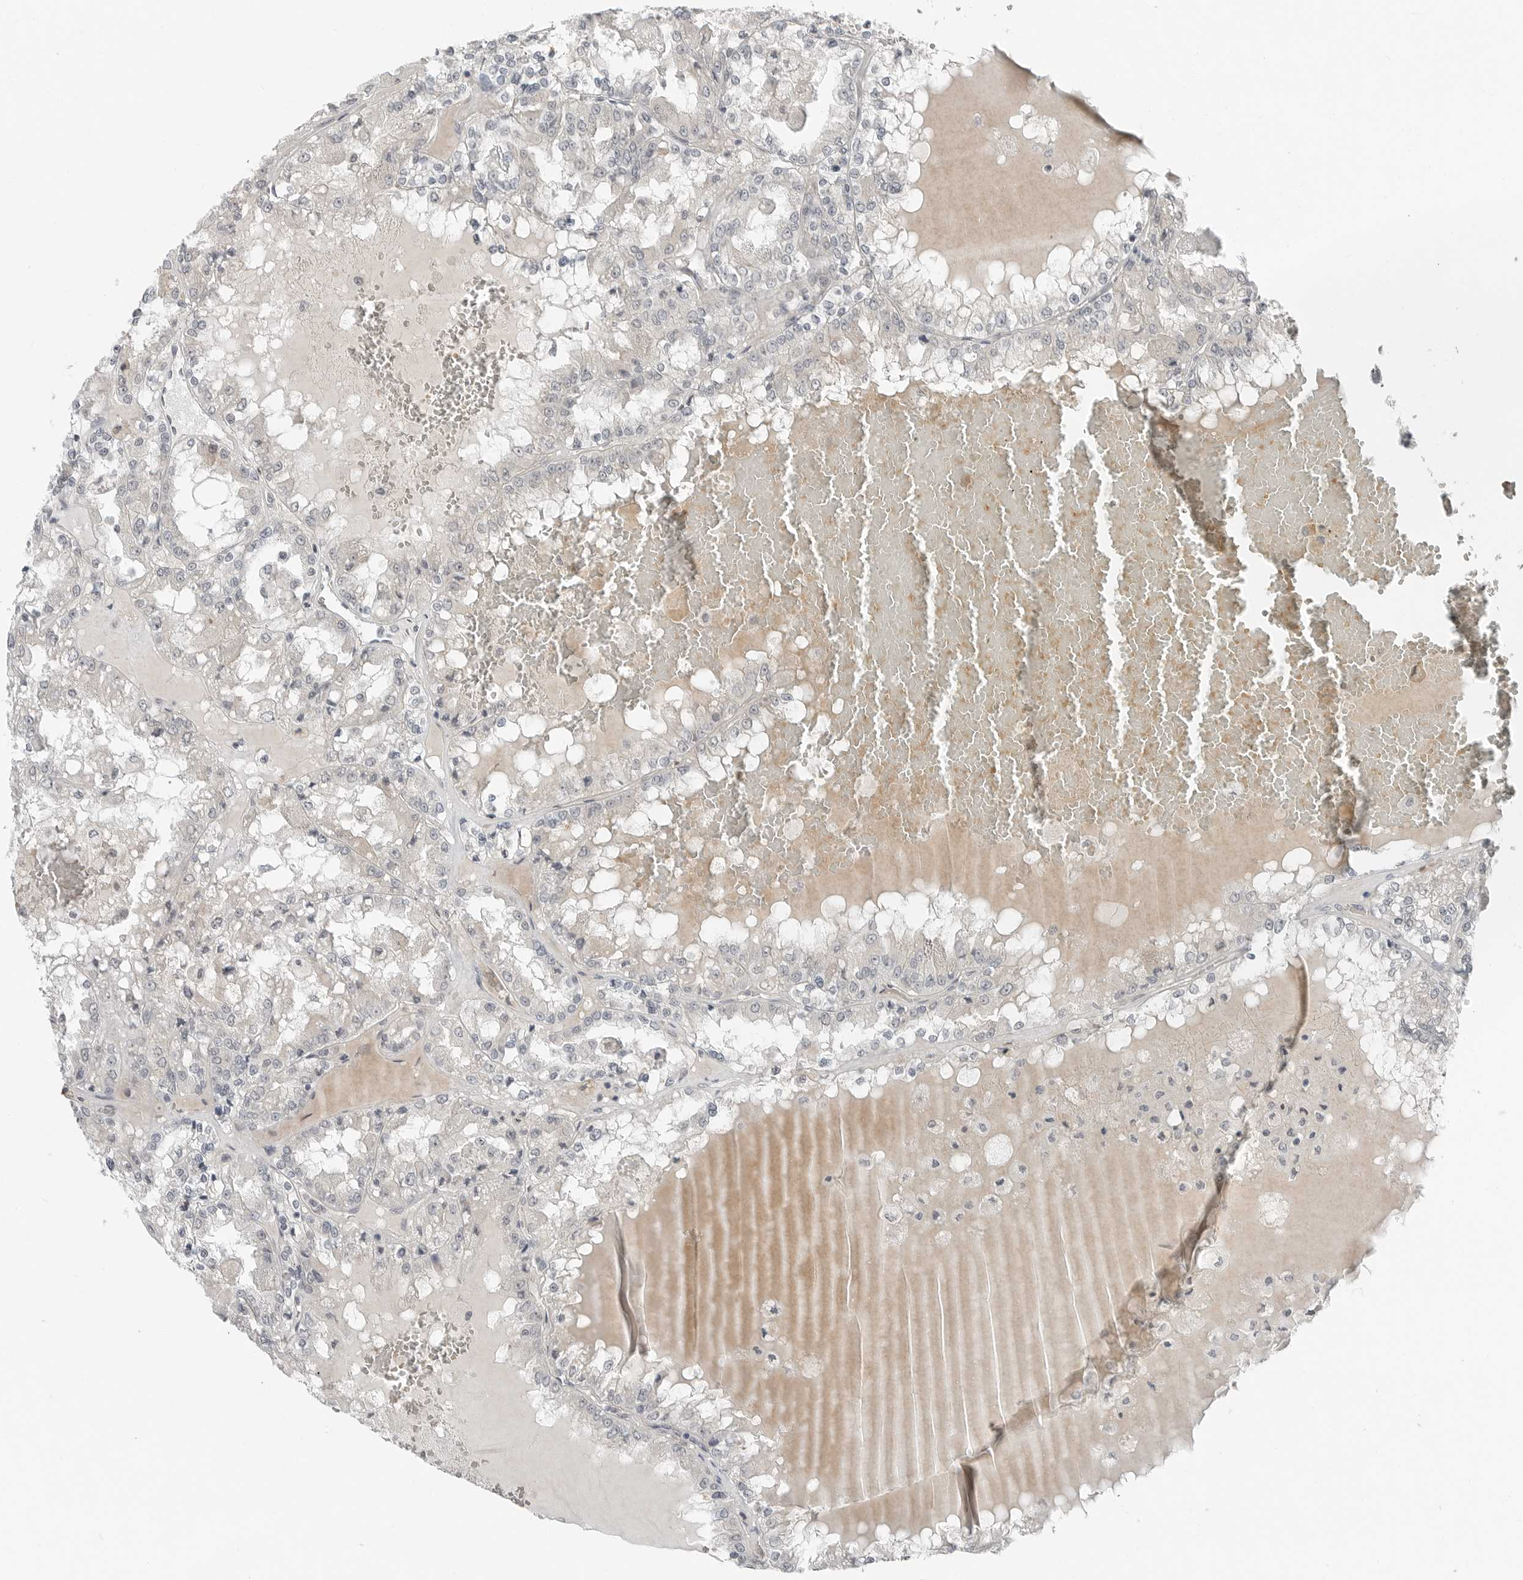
{"staining": {"intensity": "negative", "quantity": "none", "location": "none"}, "tissue": "renal cancer", "cell_type": "Tumor cells", "image_type": "cancer", "snomed": [{"axis": "morphology", "description": "Adenocarcinoma, NOS"}, {"axis": "topography", "description": "Kidney"}], "caption": "IHC histopathology image of neoplastic tissue: human adenocarcinoma (renal) stained with DAB (3,3'-diaminobenzidine) exhibits no significant protein positivity in tumor cells.", "gene": "FCRLB", "patient": {"sex": "female", "age": 56}}